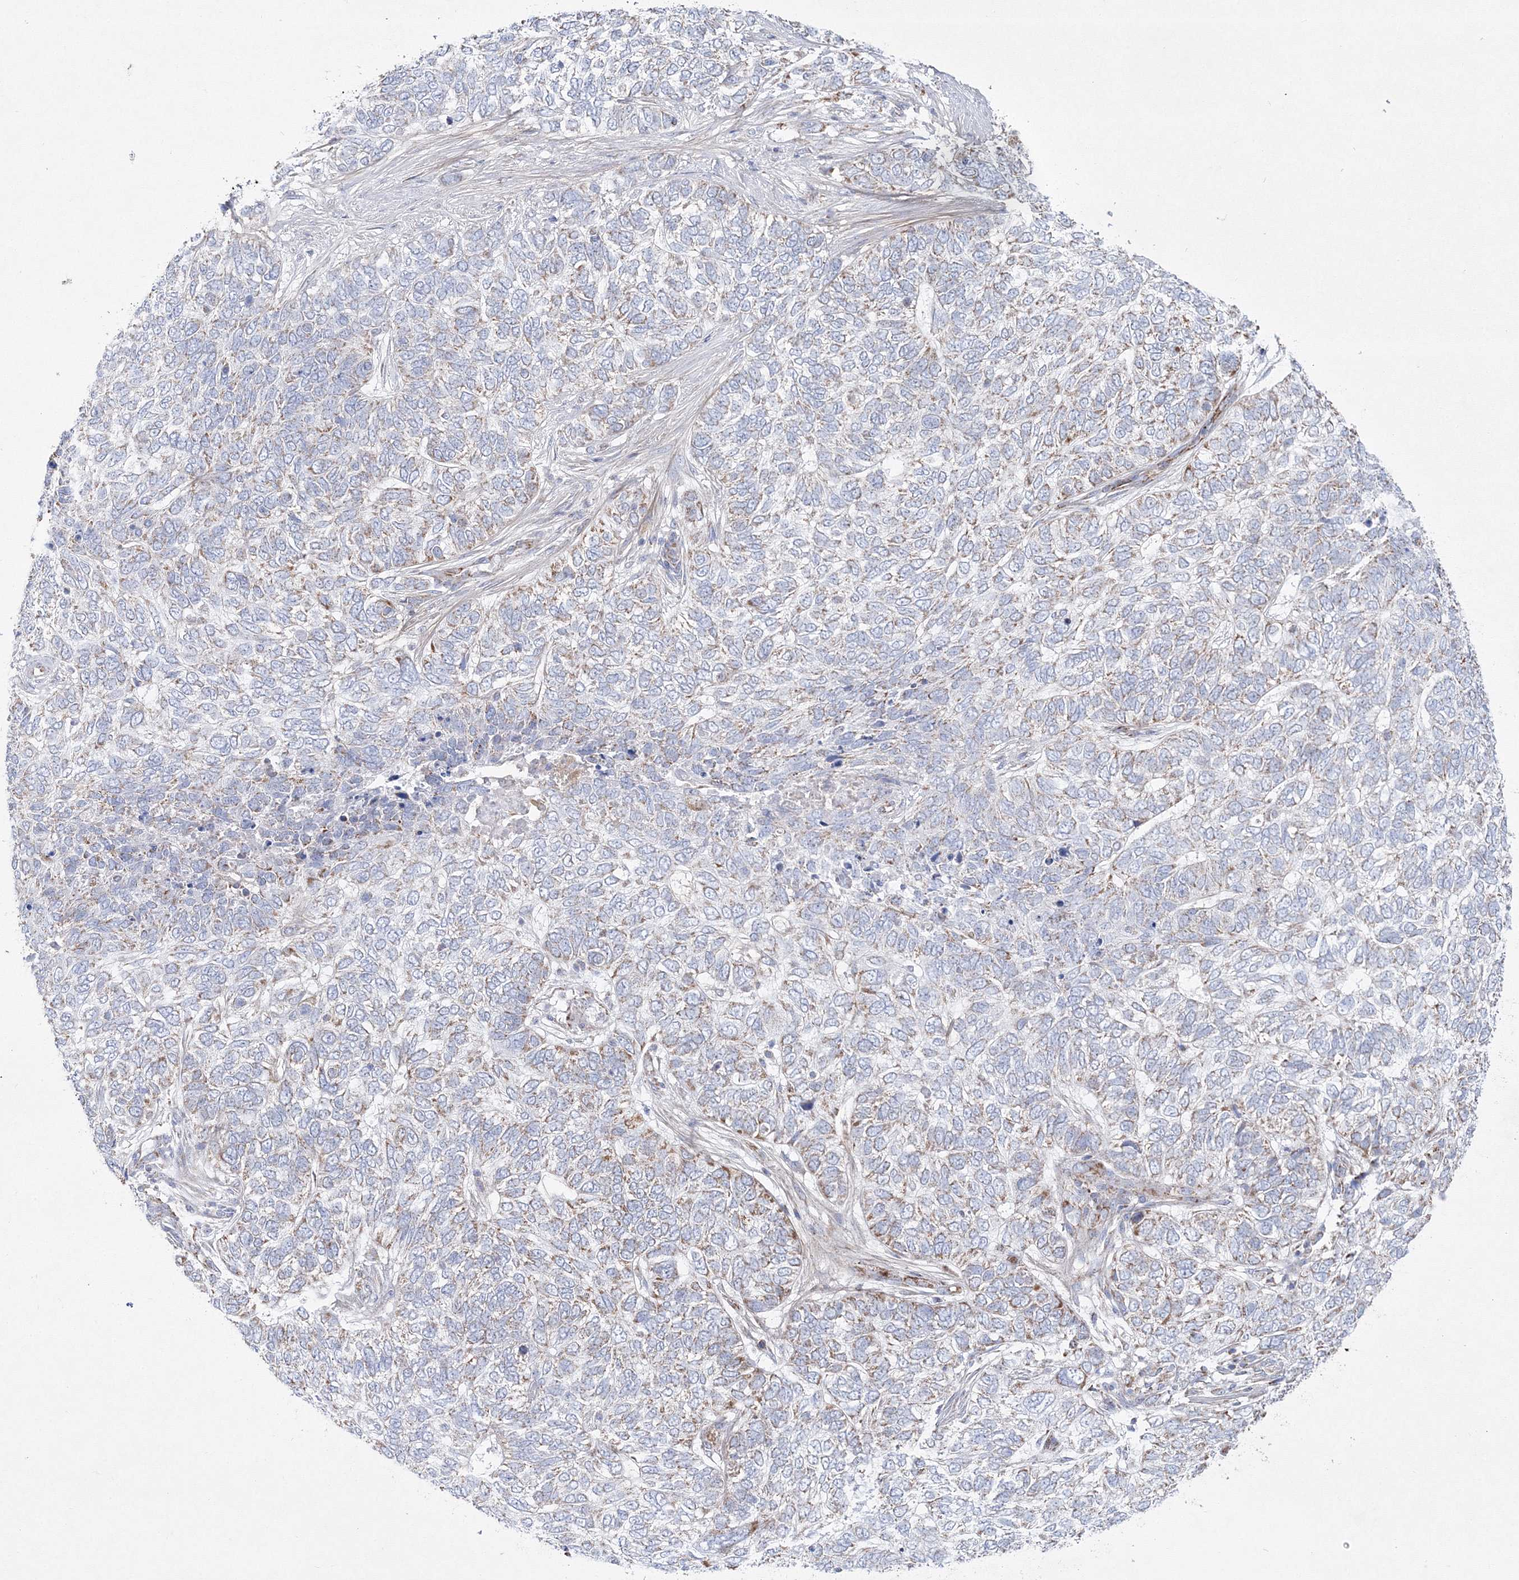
{"staining": {"intensity": "moderate", "quantity": "<25%", "location": "cytoplasmic/membranous"}, "tissue": "skin cancer", "cell_type": "Tumor cells", "image_type": "cancer", "snomed": [{"axis": "morphology", "description": "Basal cell carcinoma"}, {"axis": "topography", "description": "Skin"}], "caption": "Immunohistochemistry (IHC) (DAB (3,3'-diaminobenzidine)) staining of human skin basal cell carcinoma demonstrates moderate cytoplasmic/membranous protein expression in about <25% of tumor cells. The staining was performed using DAB to visualize the protein expression in brown, while the nuclei were stained in blue with hematoxylin (Magnification: 20x).", "gene": "HIBCH", "patient": {"sex": "female", "age": 65}}